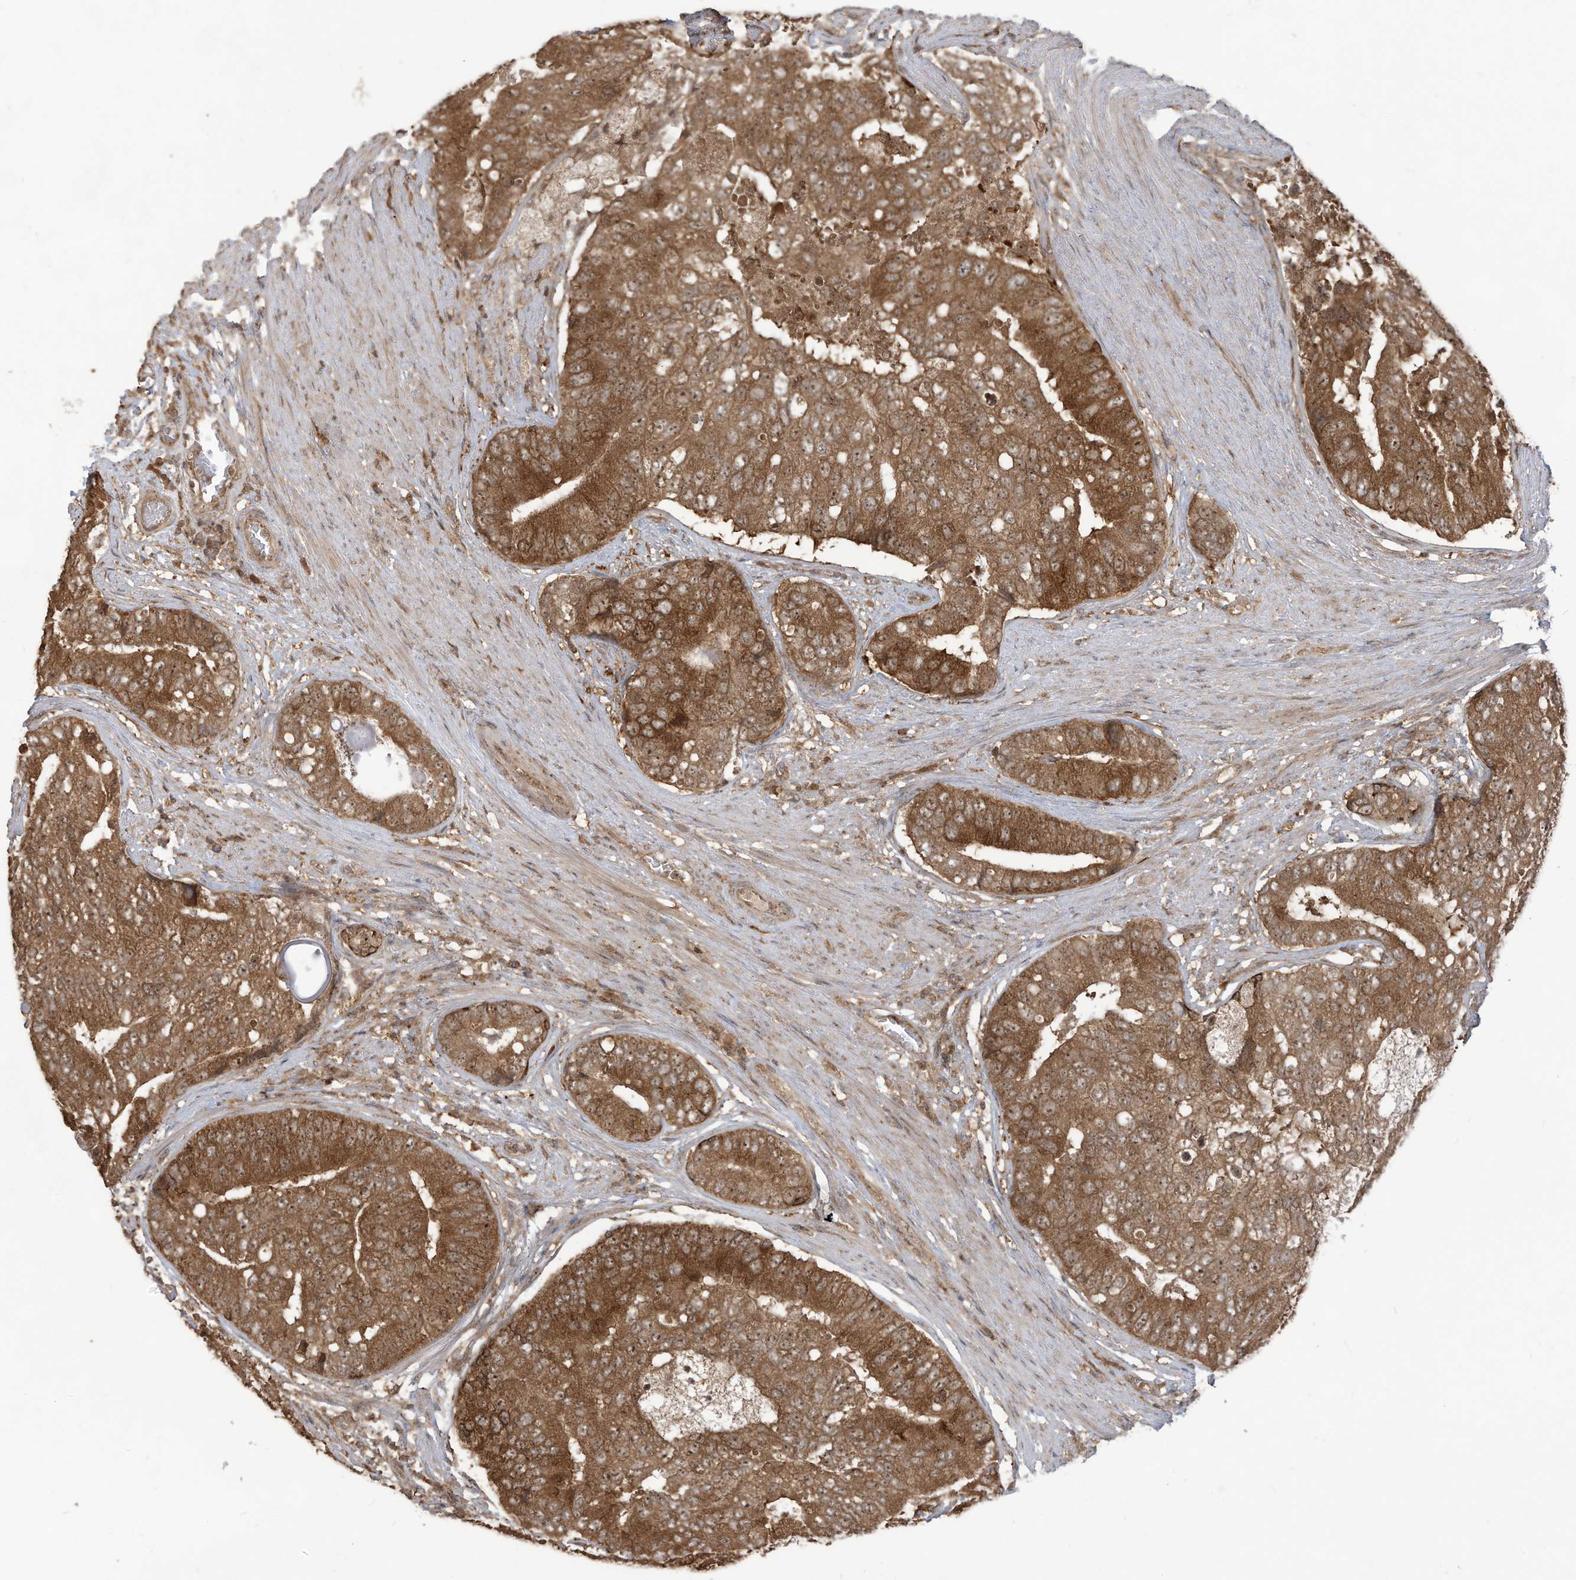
{"staining": {"intensity": "strong", "quantity": ">75%", "location": "cytoplasmic/membranous,nuclear"}, "tissue": "prostate cancer", "cell_type": "Tumor cells", "image_type": "cancer", "snomed": [{"axis": "morphology", "description": "Adenocarcinoma, High grade"}, {"axis": "topography", "description": "Prostate"}], "caption": "An image of high-grade adenocarcinoma (prostate) stained for a protein demonstrates strong cytoplasmic/membranous and nuclear brown staining in tumor cells. Using DAB (brown) and hematoxylin (blue) stains, captured at high magnification using brightfield microscopy.", "gene": "CARF", "patient": {"sex": "male", "age": 70}}